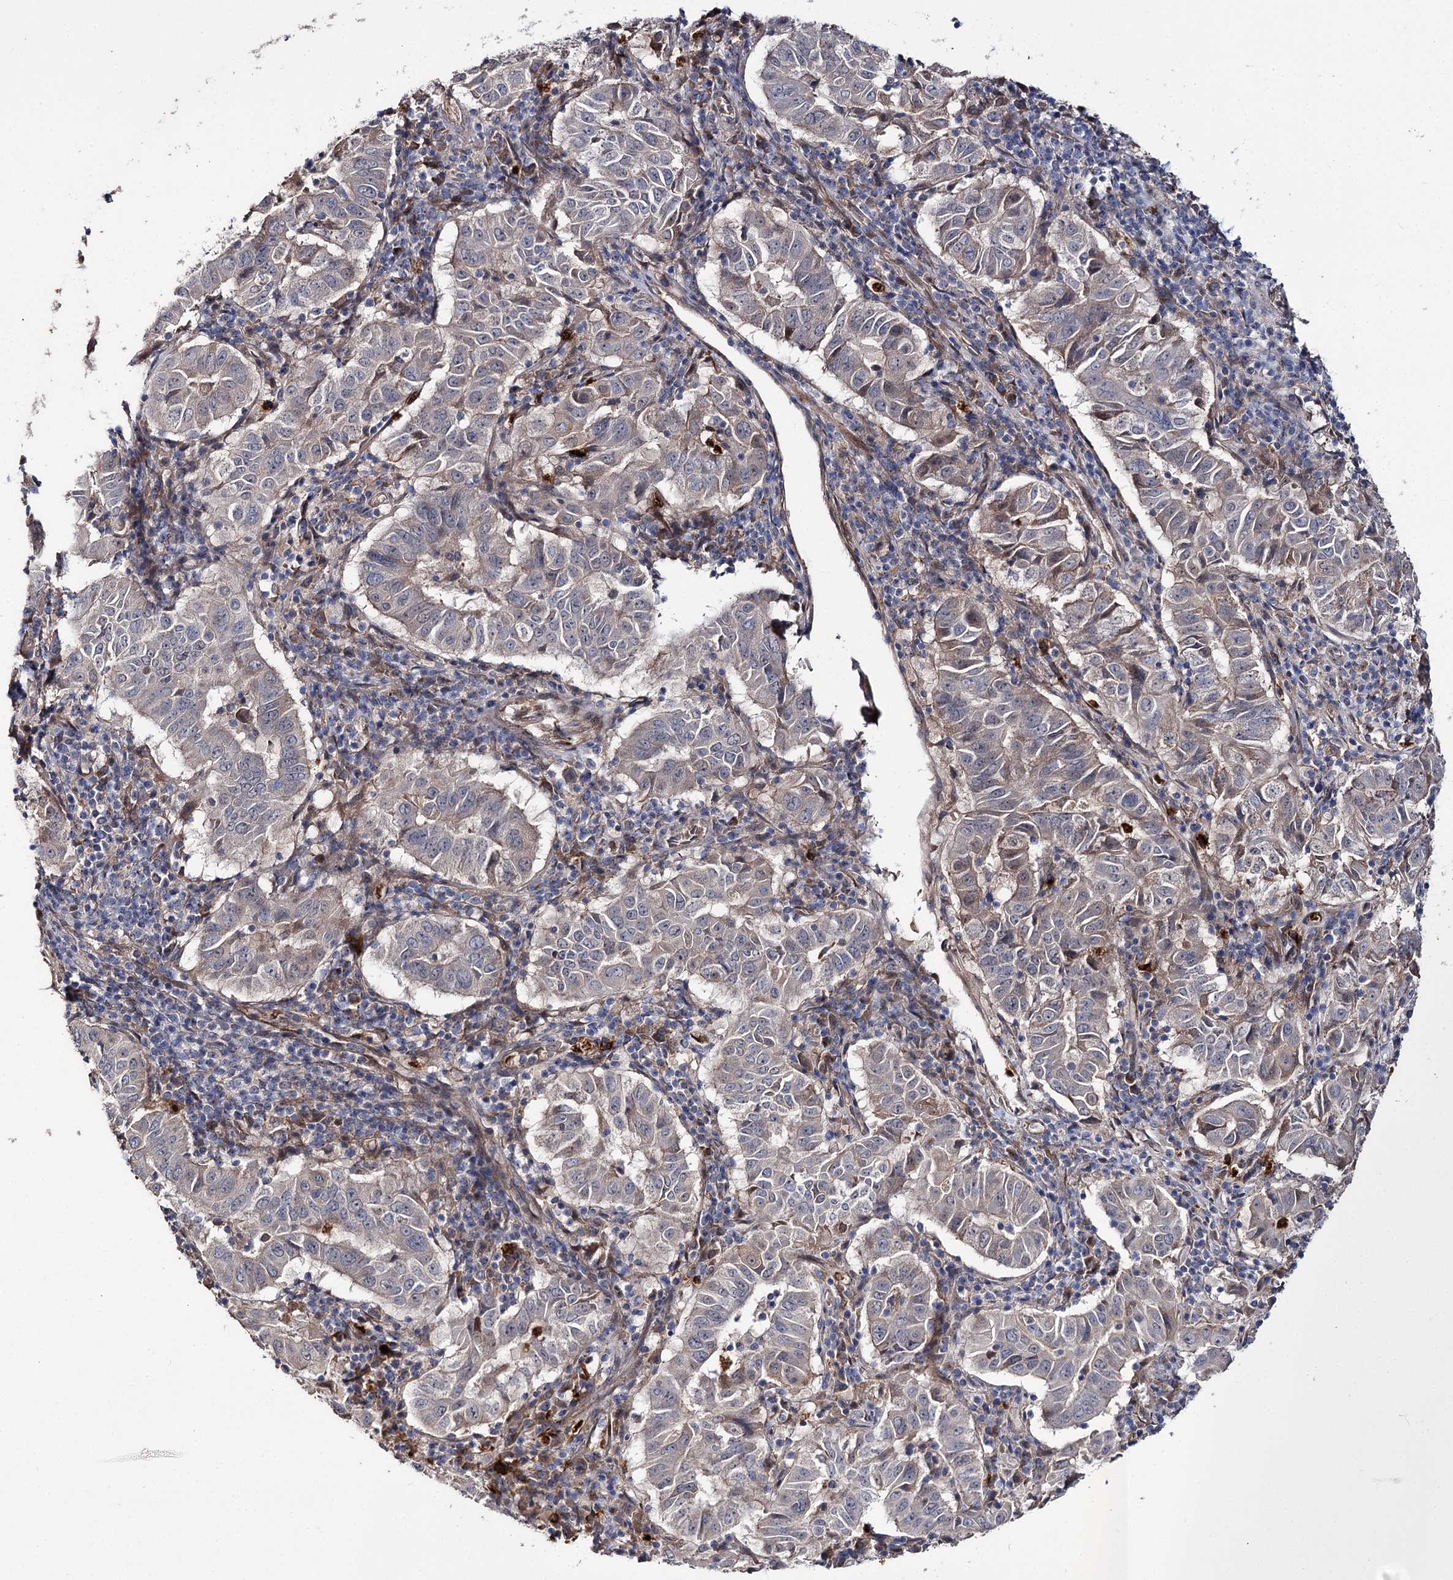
{"staining": {"intensity": "negative", "quantity": "none", "location": "none"}, "tissue": "pancreatic cancer", "cell_type": "Tumor cells", "image_type": "cancer", "snomed": [{"axis": "morphology", "description": "Adenocarcinoma, NOS"}, {"axis": "topography", "description": "Pancreas"}], "caption": "An image of pancreatic cancer (adenocarcinoma) stained for a protein demonstrates no brown staining in tumor cells.", "gene": "MINDY3", "patient": {"sex": "male", "age": 63}}